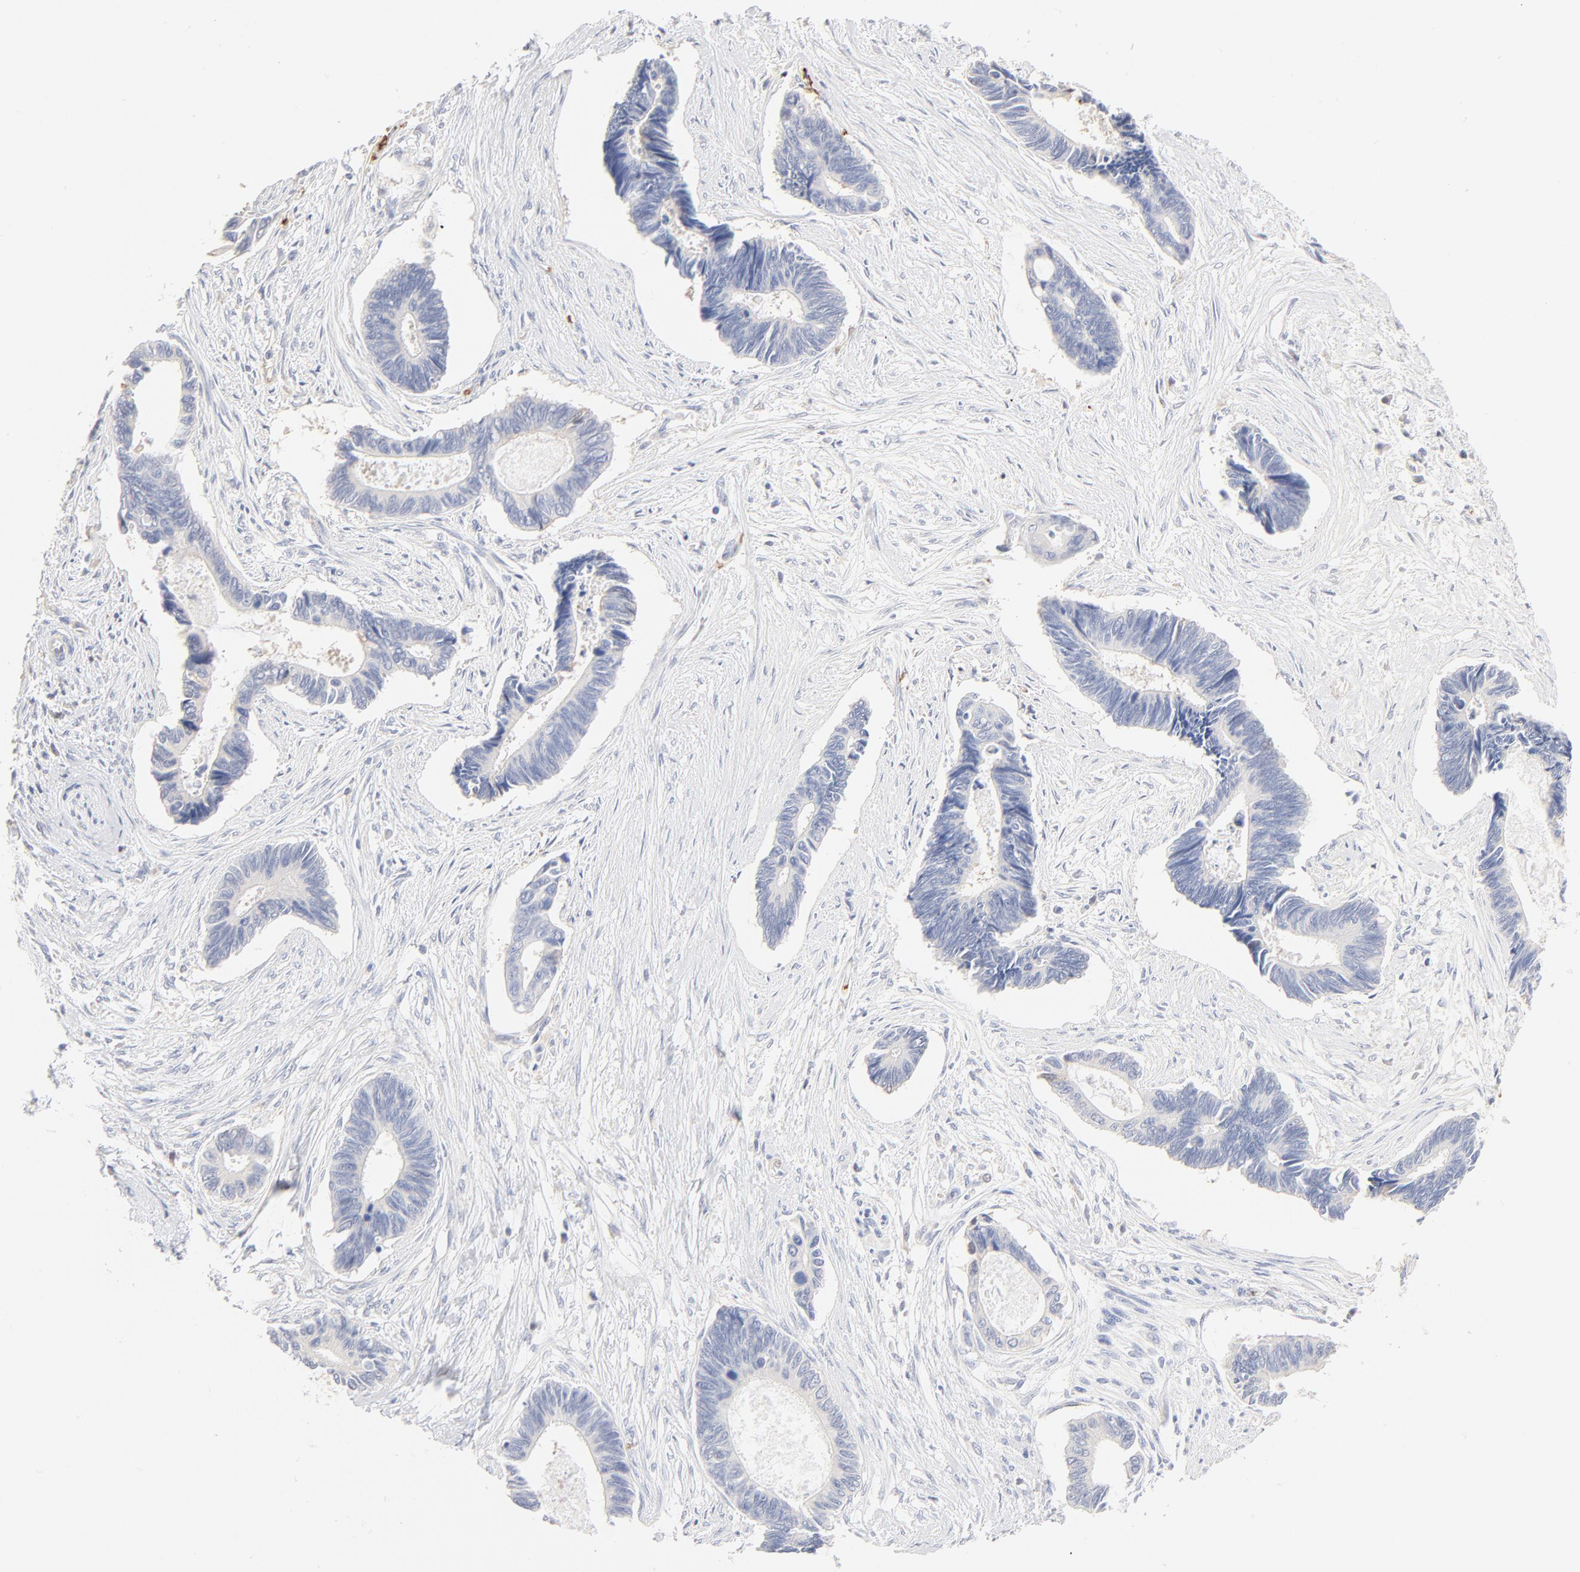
{"staining": {"intensity": "negative", "quantity": "none", "location": "none"}, "tissue": "pancreatic cancer", "cell_type": "Tumor cells", "image_type": "cancer", "snomed": [{"axis": "morphology", "description": "Adenocarcinoma, NOS"}, {"axis": "topography", "description": "Pancreas"}], "caption": "Adenocarcinoma (pancreatic) was stained to show a protein in brown. There is no significant expression in tumor cells. The staining is performed using DAB (3,3'-diaminobenzidine) brown chromogen with nuclei counter-stained in using hematoxylin.", "gene": "SPTB", "patient": {"sex": "female", "age": 70}}